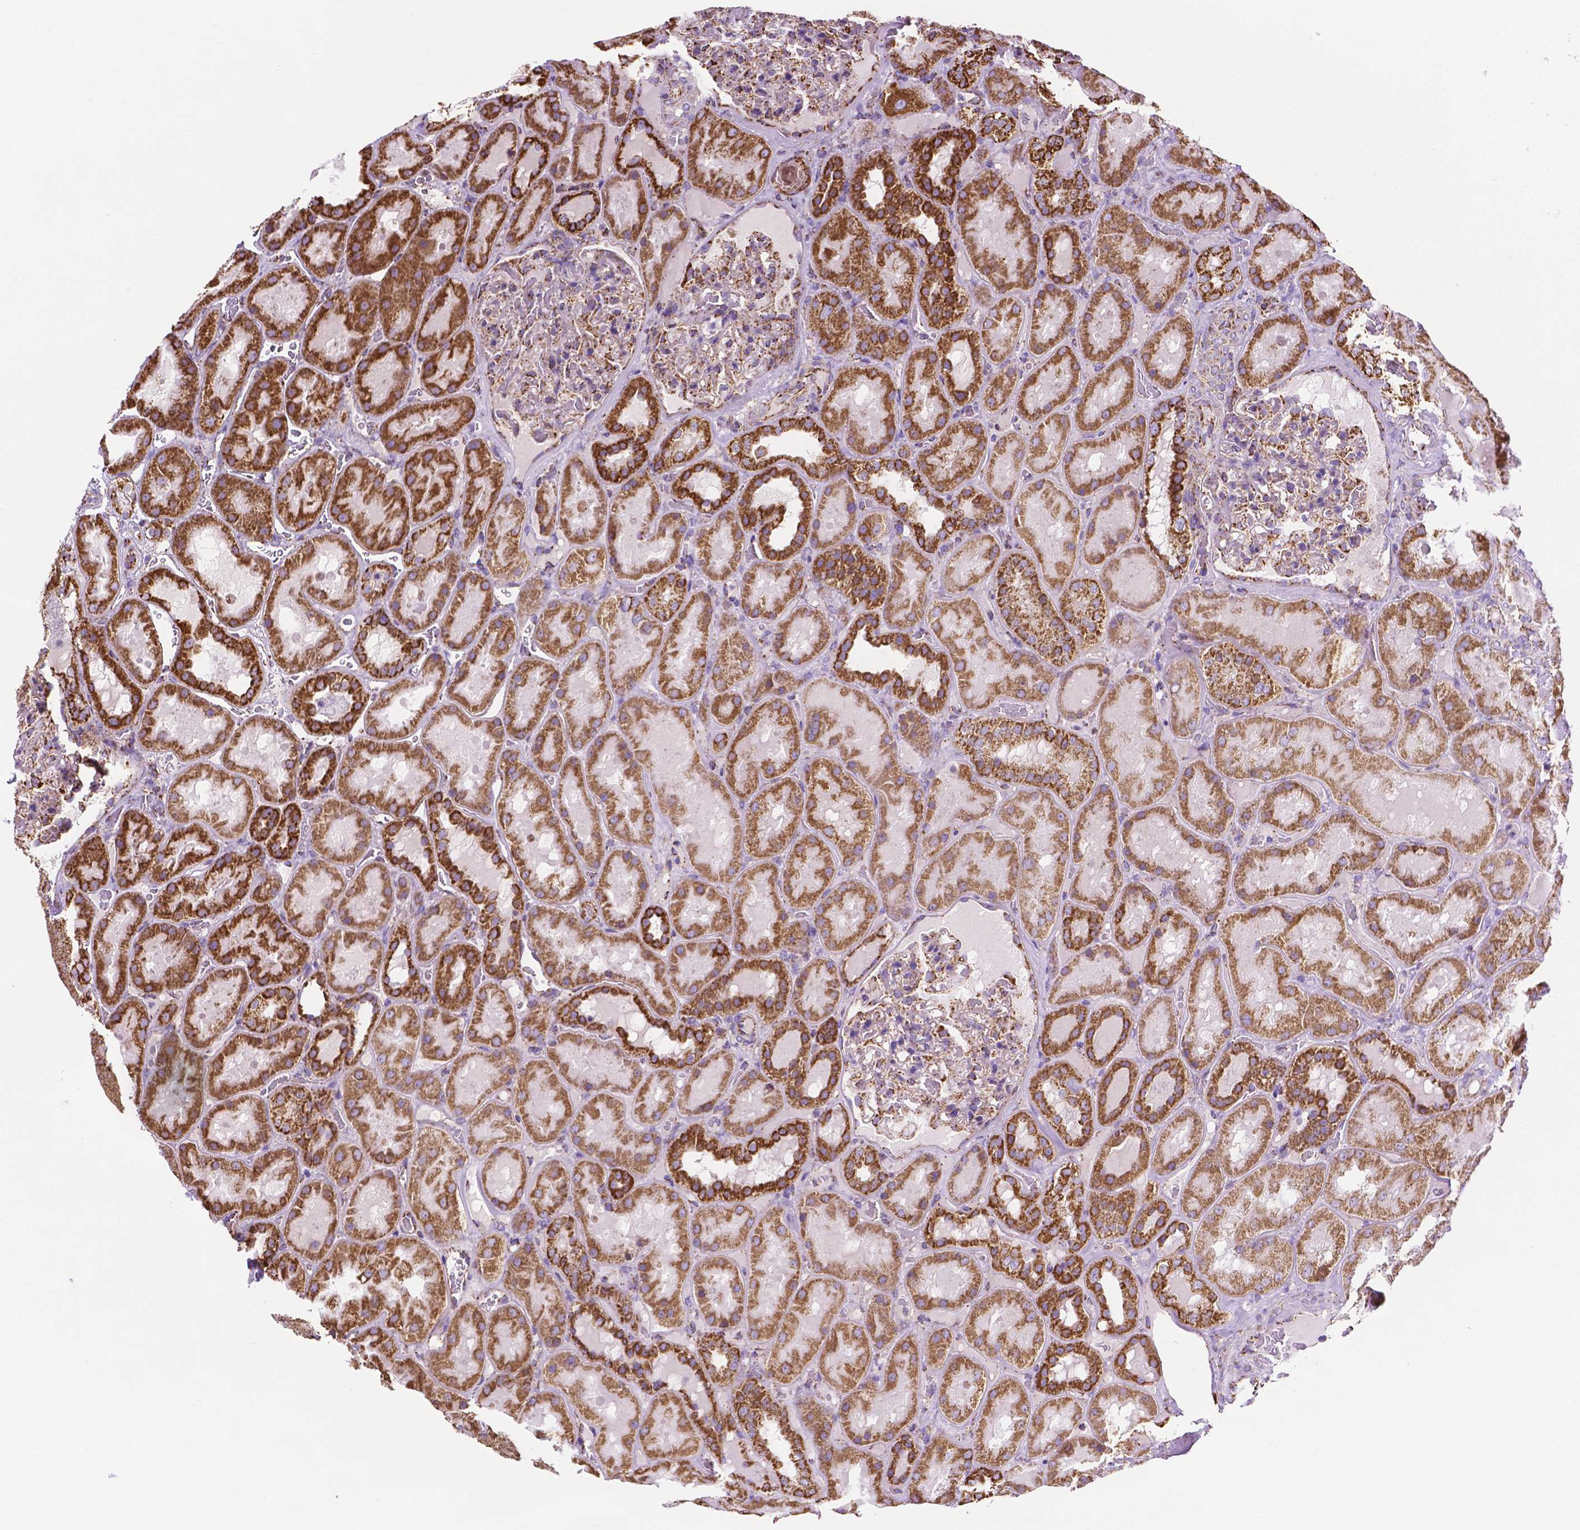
{"staining": {"intensity": "strong", "quantity": "<25%", "location": "cytoplasmic/membranous"}, "tissue": "kidney", "cell_type": "Cells in glomeruli", "image_type": "normal", "snomed": [{"axis": "morphology", "description": "Normal tissue, NOS"}, {"axis": "topography", "description": "Kidney"}], "caption": "Cells in glomeruli demonstrate medium levels of strong cytoplasmic/membranous expression in about <25% of cells in unremarkable kidney. Using DAB (brown) and hematoxylin (blue) stains, captured at high magnification using brightfield microscopy.", "gene": "RMDN3", "patient": {"sex": "male", "age": 73}}